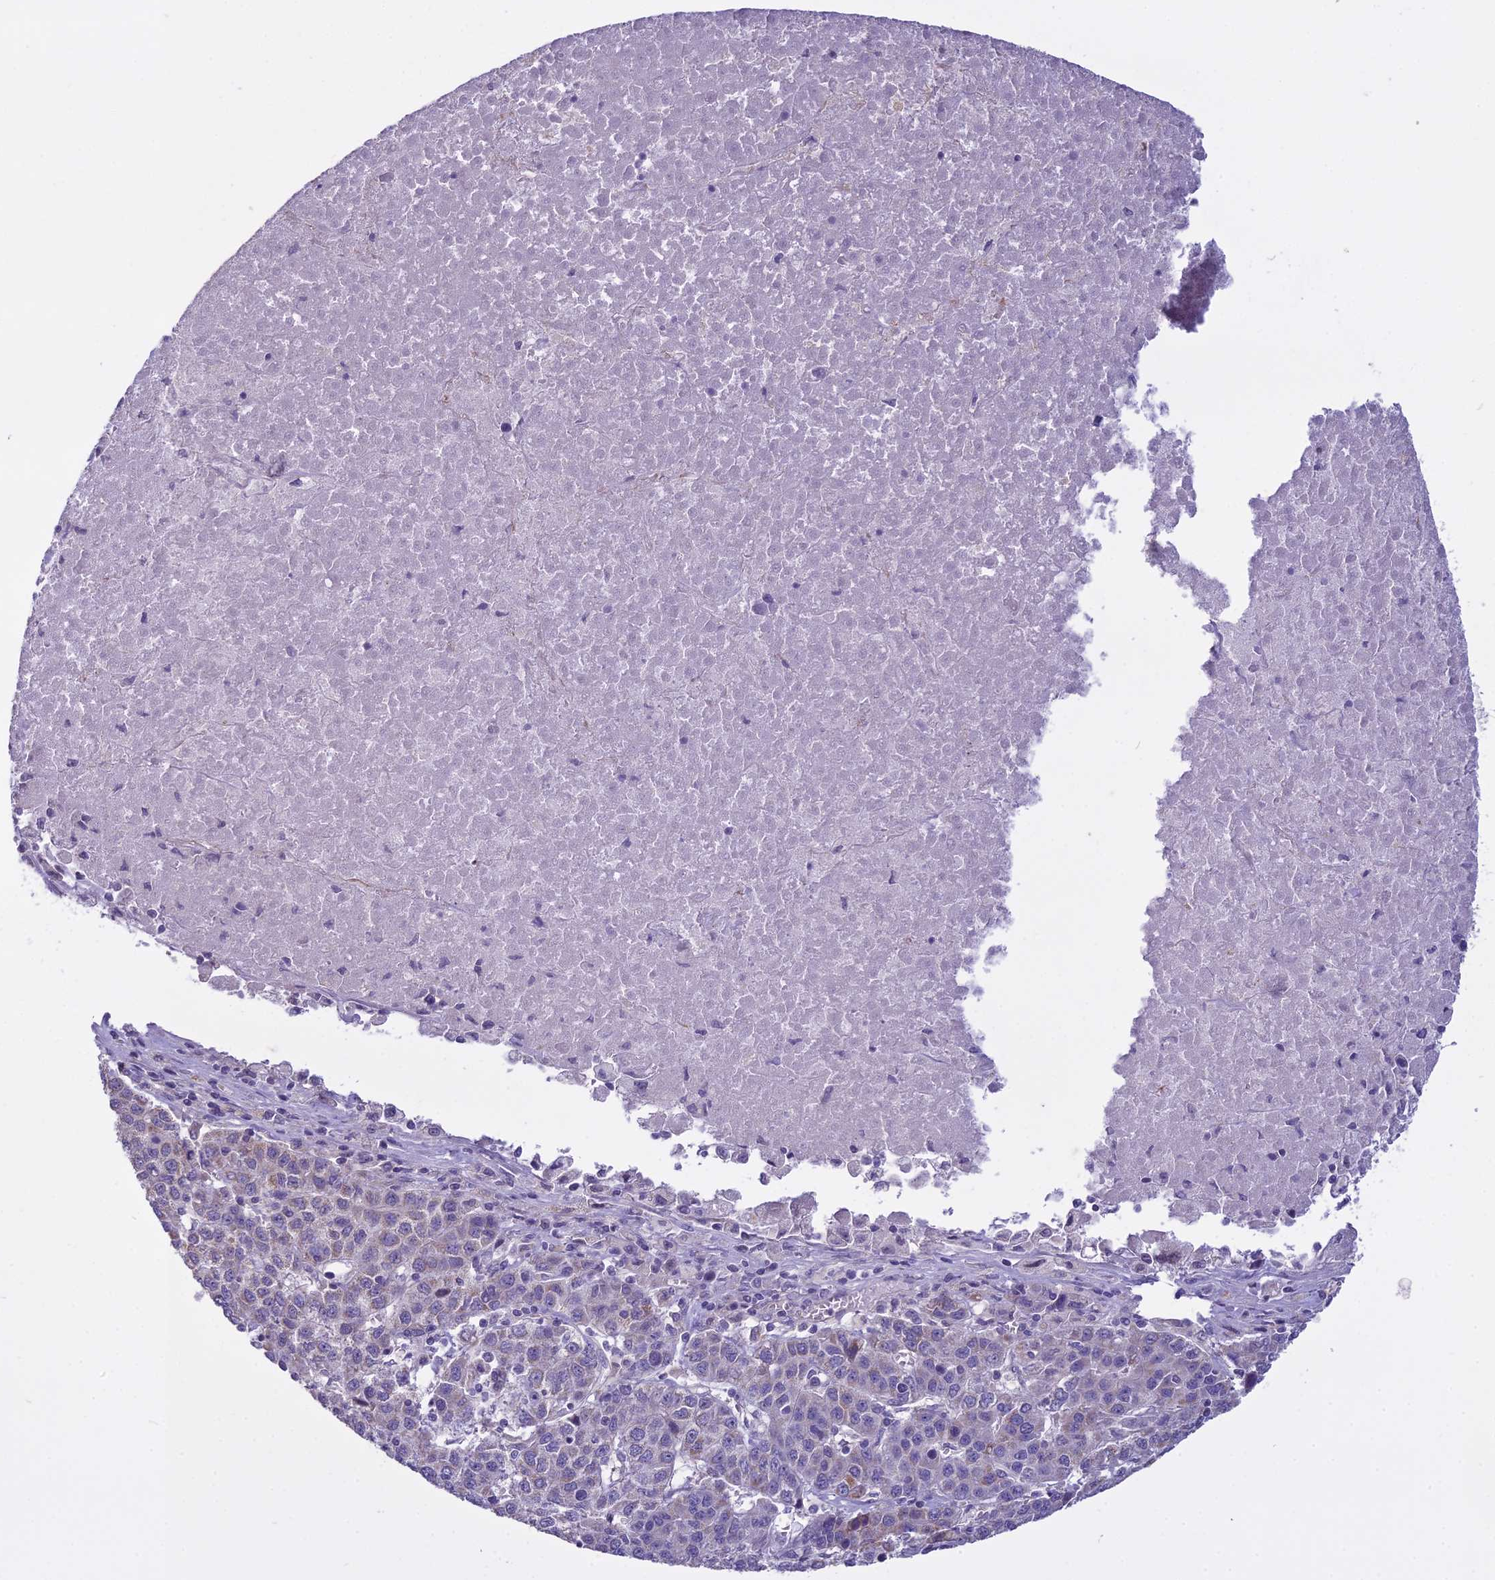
{"staining": {"intensity": "strong", "quantity": "25%-75%", "location": "cytoplasmic/membranous"}, "tissue": "liver cancer", "cell_type": "Tumor cells", "image_type": "cancer", "snomed": [{"axis": "morphology", "description": "Carcinoma, Hepatocellular, NOS"}, {"axis": "topography", "description": "Liver"}], "caption": "Tumor cells demonstrate strong cytoplasmic/membranous expression in about 25%-75% of cells in liver hepatocellular carcinoma. The staining was performed using DAB (3,3'-diaminobenzidine) to visualize the protein expression in brown, while the nuclei were stained in blue with hematoxylin (Magnification: 20x).", "gene": "DUS2", "patient": {"sex": "female", "age": 53}}